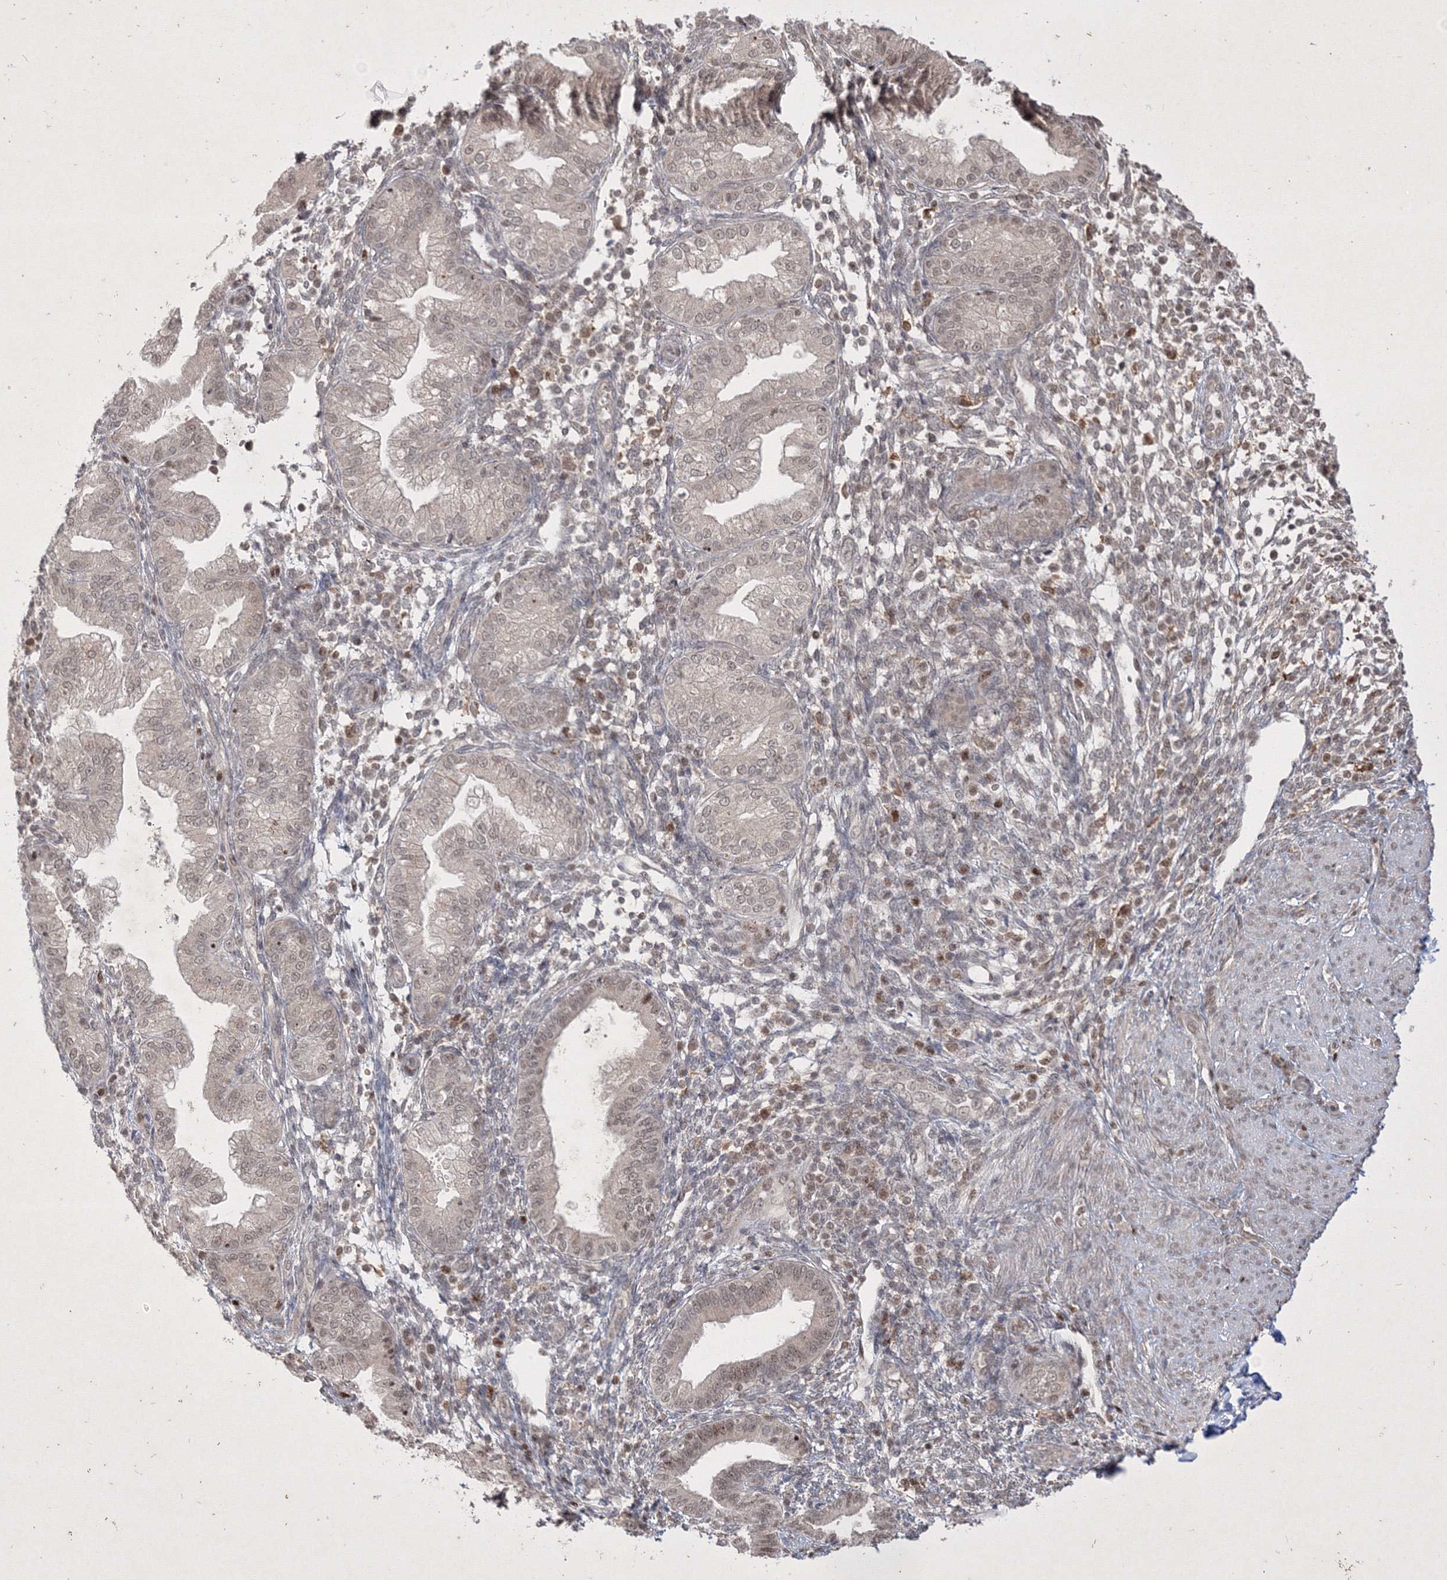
{"staining": {"intensity": "negative", "quantity": "none", "location": "none"}, "tissue": "endometrium", "cell_type": "Cells in endometrial stroma", "image_type": "normal", "snomed": [{"axis": "morphology", "description": "Normal tissue, NOS"}, {"axis": "topography", "description": "Endometrium"}], "caption": "Image shows no protein staining in cells in endometrial stroma of unremarkable endometrium. (Stains: DAB (3,3'-diaminobenzidine) immunohistochemistry (IHC) with hematoxylin counter stain, Microscopy: brightfield microscopy at high magnification).", "gene": "TAB1", "patient": {"sex": "female", "age": 53}}